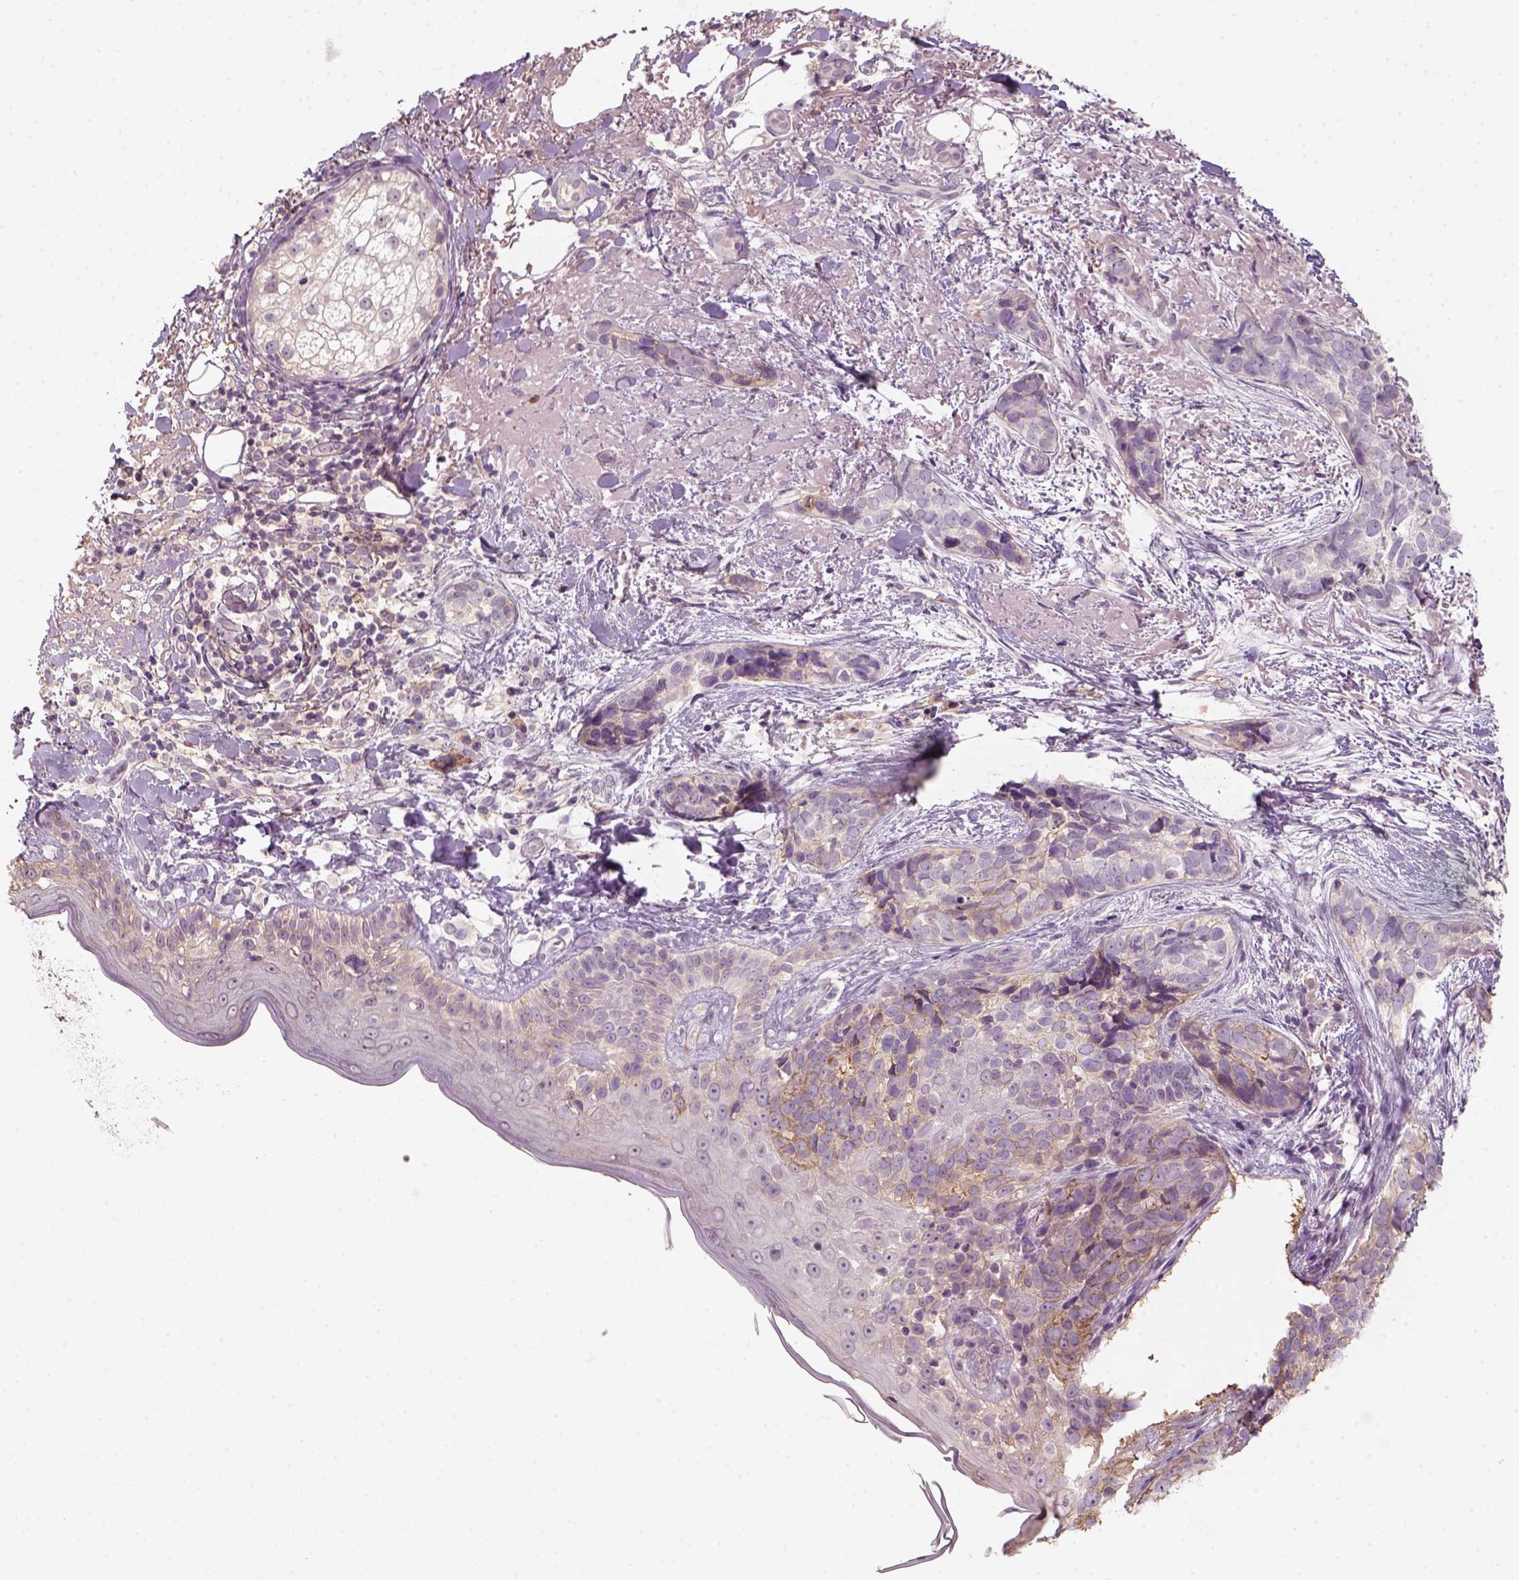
{"staining": {"intensity": "weak", "quantity": "<25%", "location": "cytoplasmic/membranous"}, "tissue": "skin cancer", "cell_type": "Tumor cells", "image_type": "cancer", "snomed": [{"axis": "morphology", "description": "Basal cell carcinoma"}, {"axis": "topography", "description": "Skin"}], "caption": "Tumor cells show no significant protein positivity in basal cell carcinoma (skin).", "gene": "AQP9", "patient": {"sex": "male", "age": 87}}